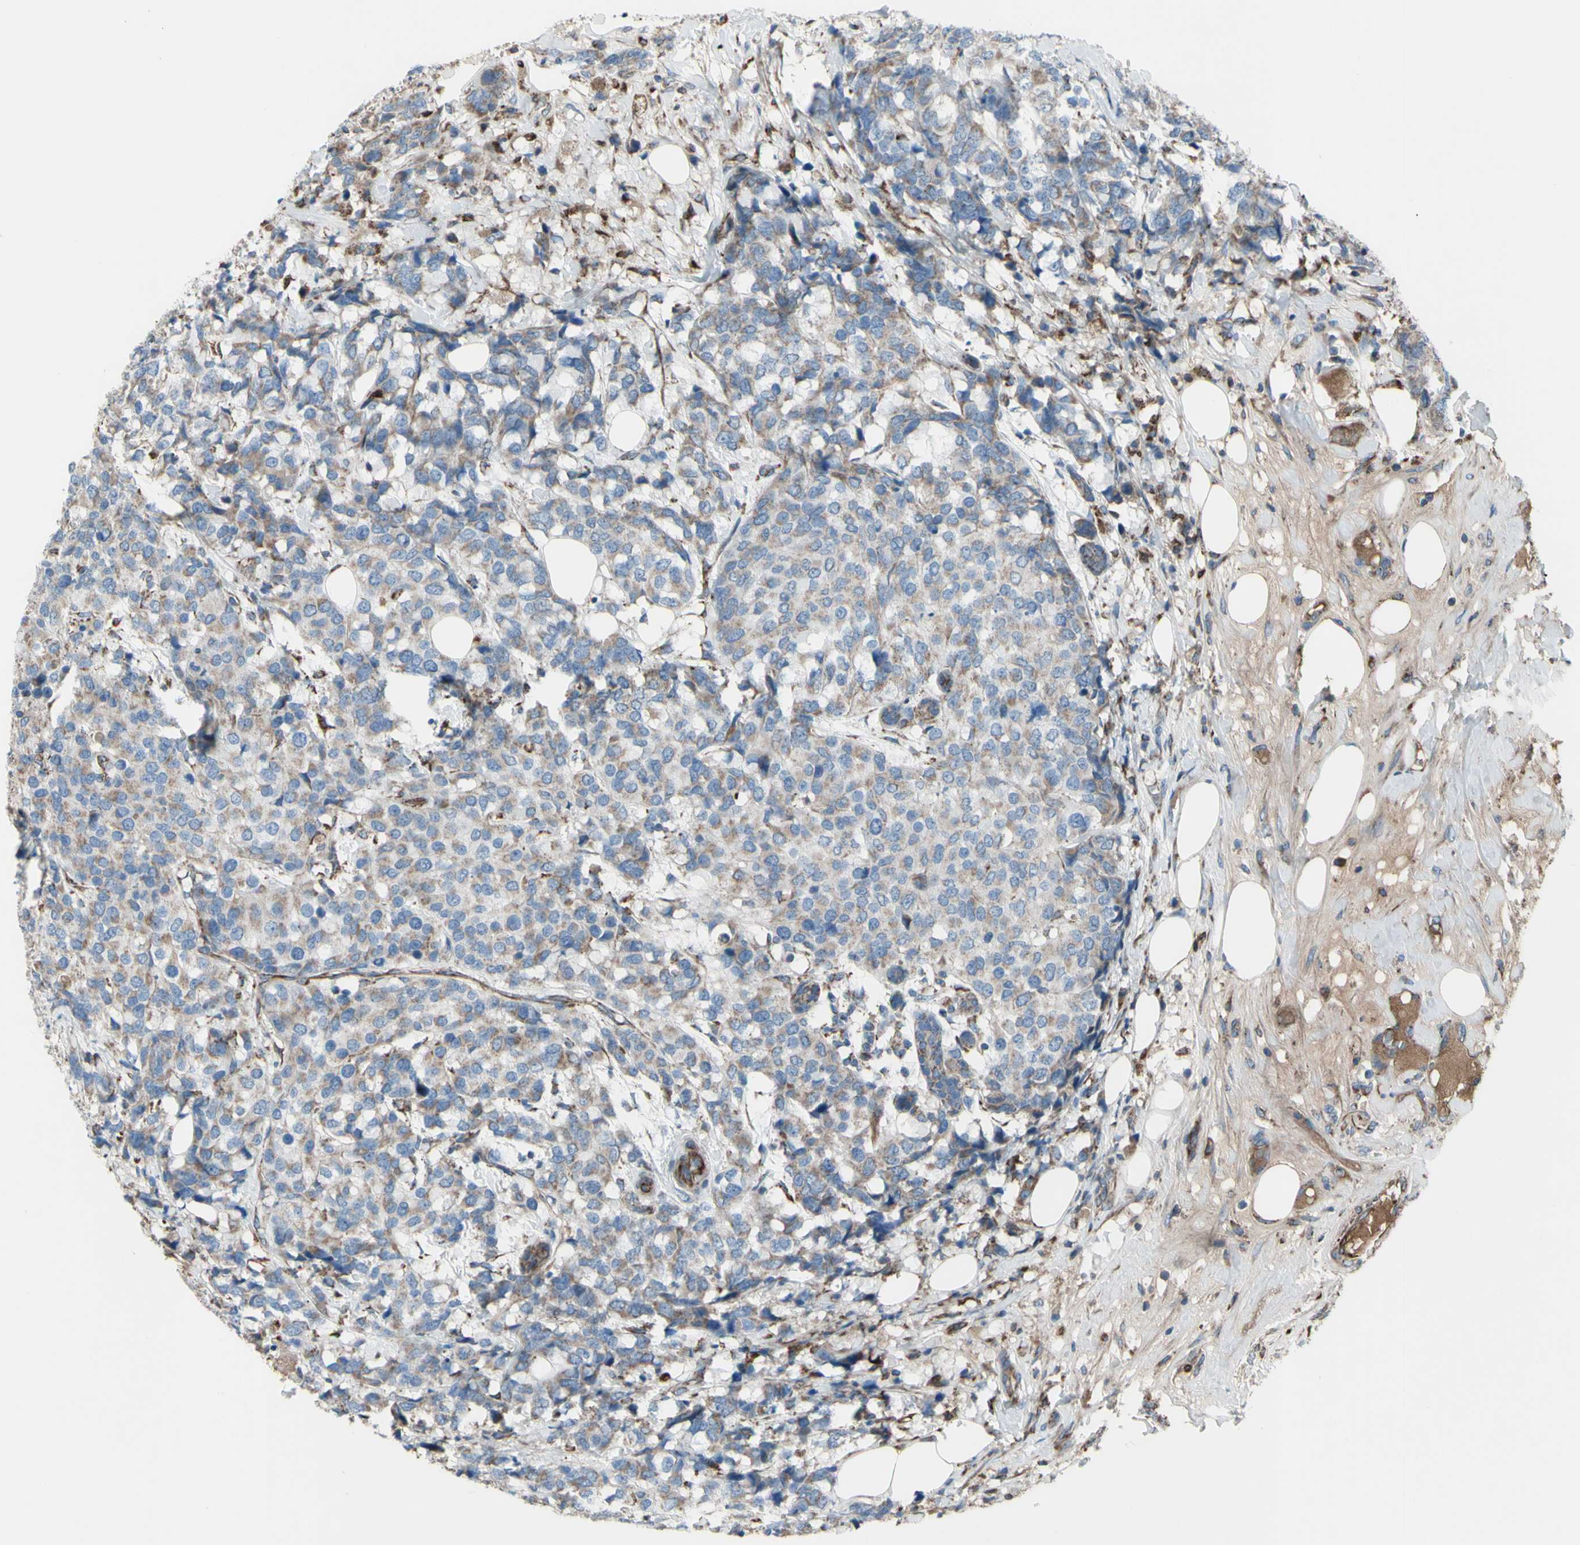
{"staining": {"intensity": "weak", "quantity": "25%-75%", "location": "cytoplasmic/membranous"}, "tissue": "breast cancer", "cell_type": "Tumor cells", "image_type": "cancer", "snomed": [{"axis": "morphology", "description": "Lobular carcinoma"}, {"axis": "topography", "description": "Breast"}], "caption": "Protein analysis of lobular carcinoma (breast) tissue reveals weak cytoplasmic/membranous positivity in approximately 25%-75% of tumor cells. (Brightfield microscopy of DAB IHC at high magnification).", "gene": "EMC7", "patient": {"sex": "female", "age": 59}}